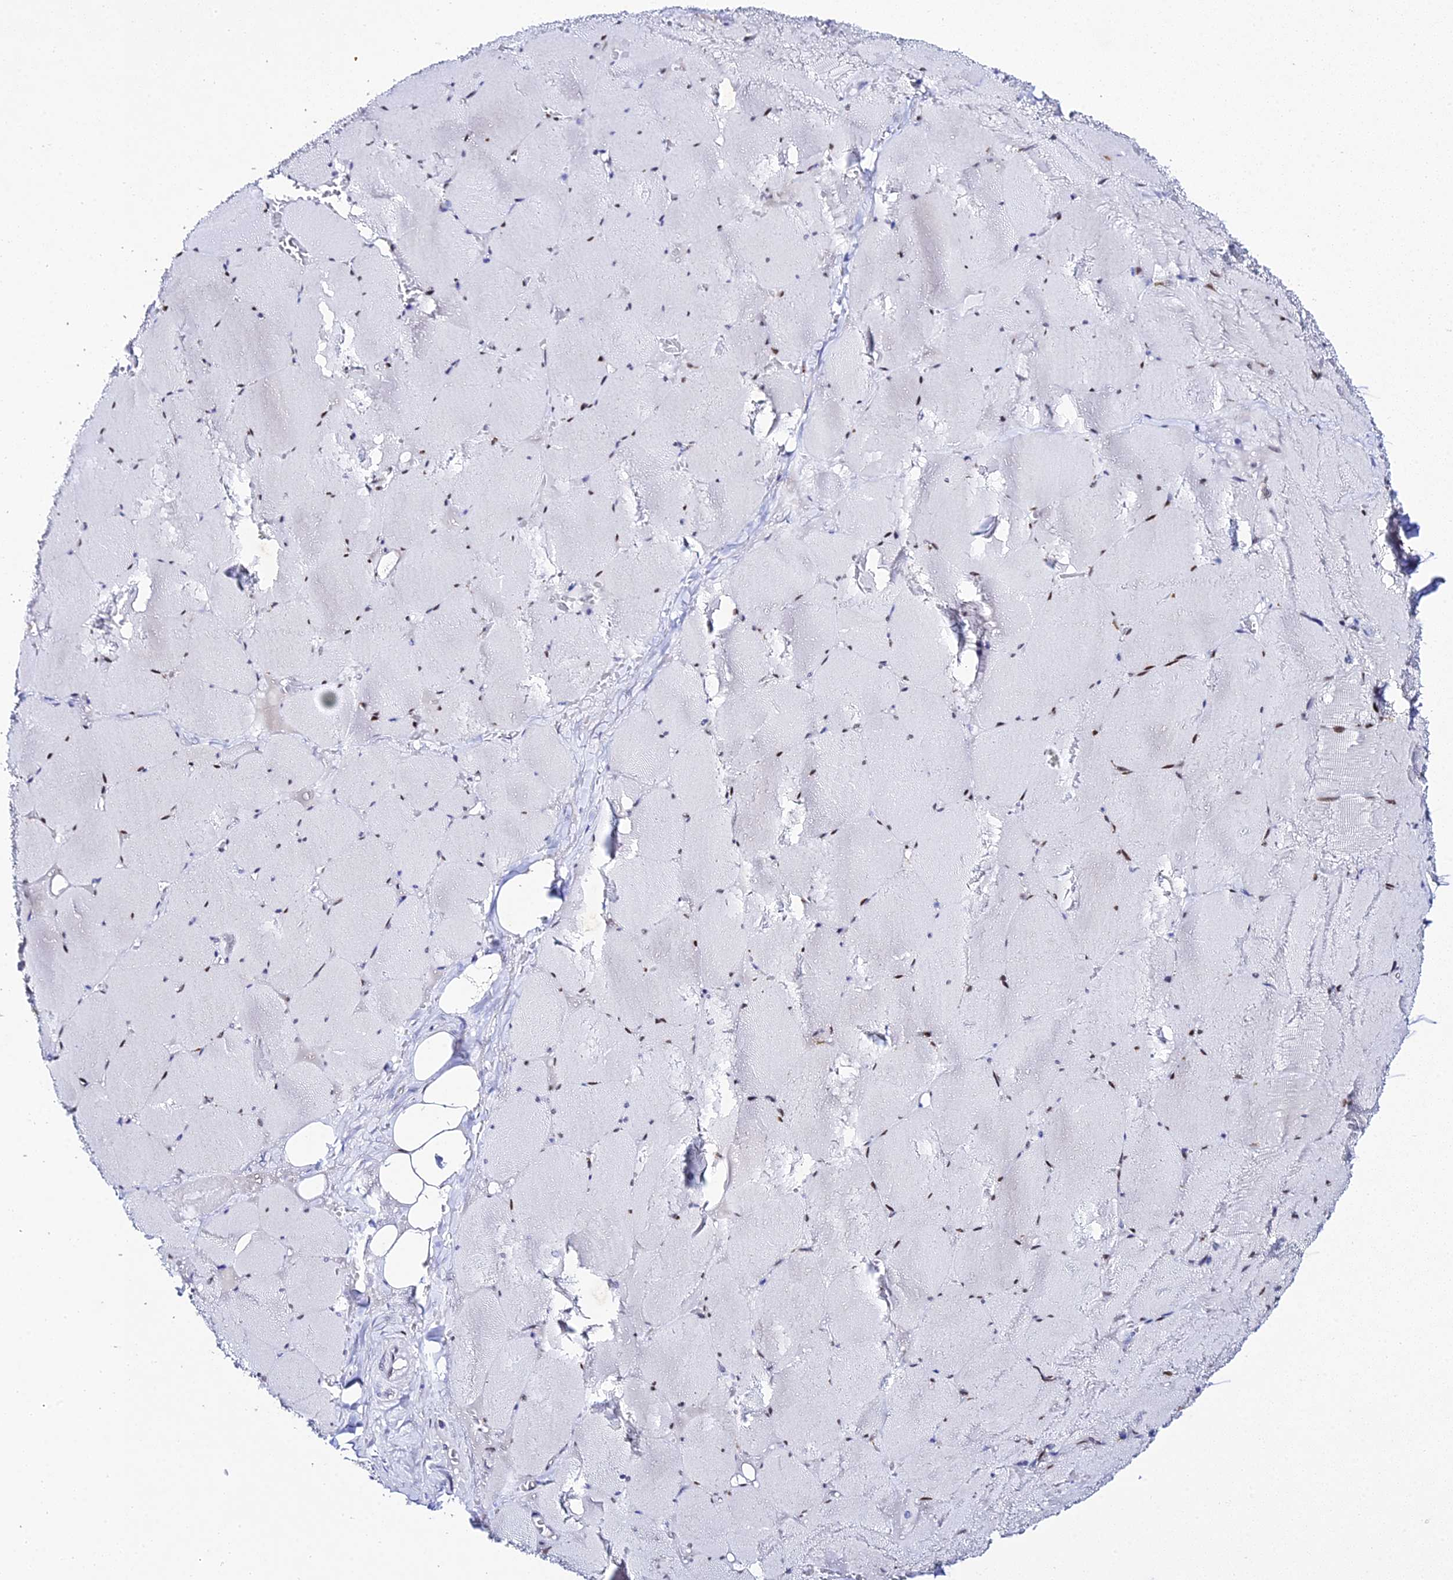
{"staining": {"intensity": "weak", "quantity": "<25%", "location": "nuclear"}, "tissue": "skeletal muscle", "cell_type": "Myocytes", "image_type": "normal", "snomed": [{"axis": "morphology", "description": "Normal tissue, NOS"}, {"axis": "topography", "description": "Skeletal muscle"}, {"axis": "topography", "description": "Head-Neck"}], "caption": "Protein analysis of unremarkable skeletal muscle demonstrates no significant staining in myocytes.", "gene": "POFUT2", "patient": {"sex": "male", "age": 66}}